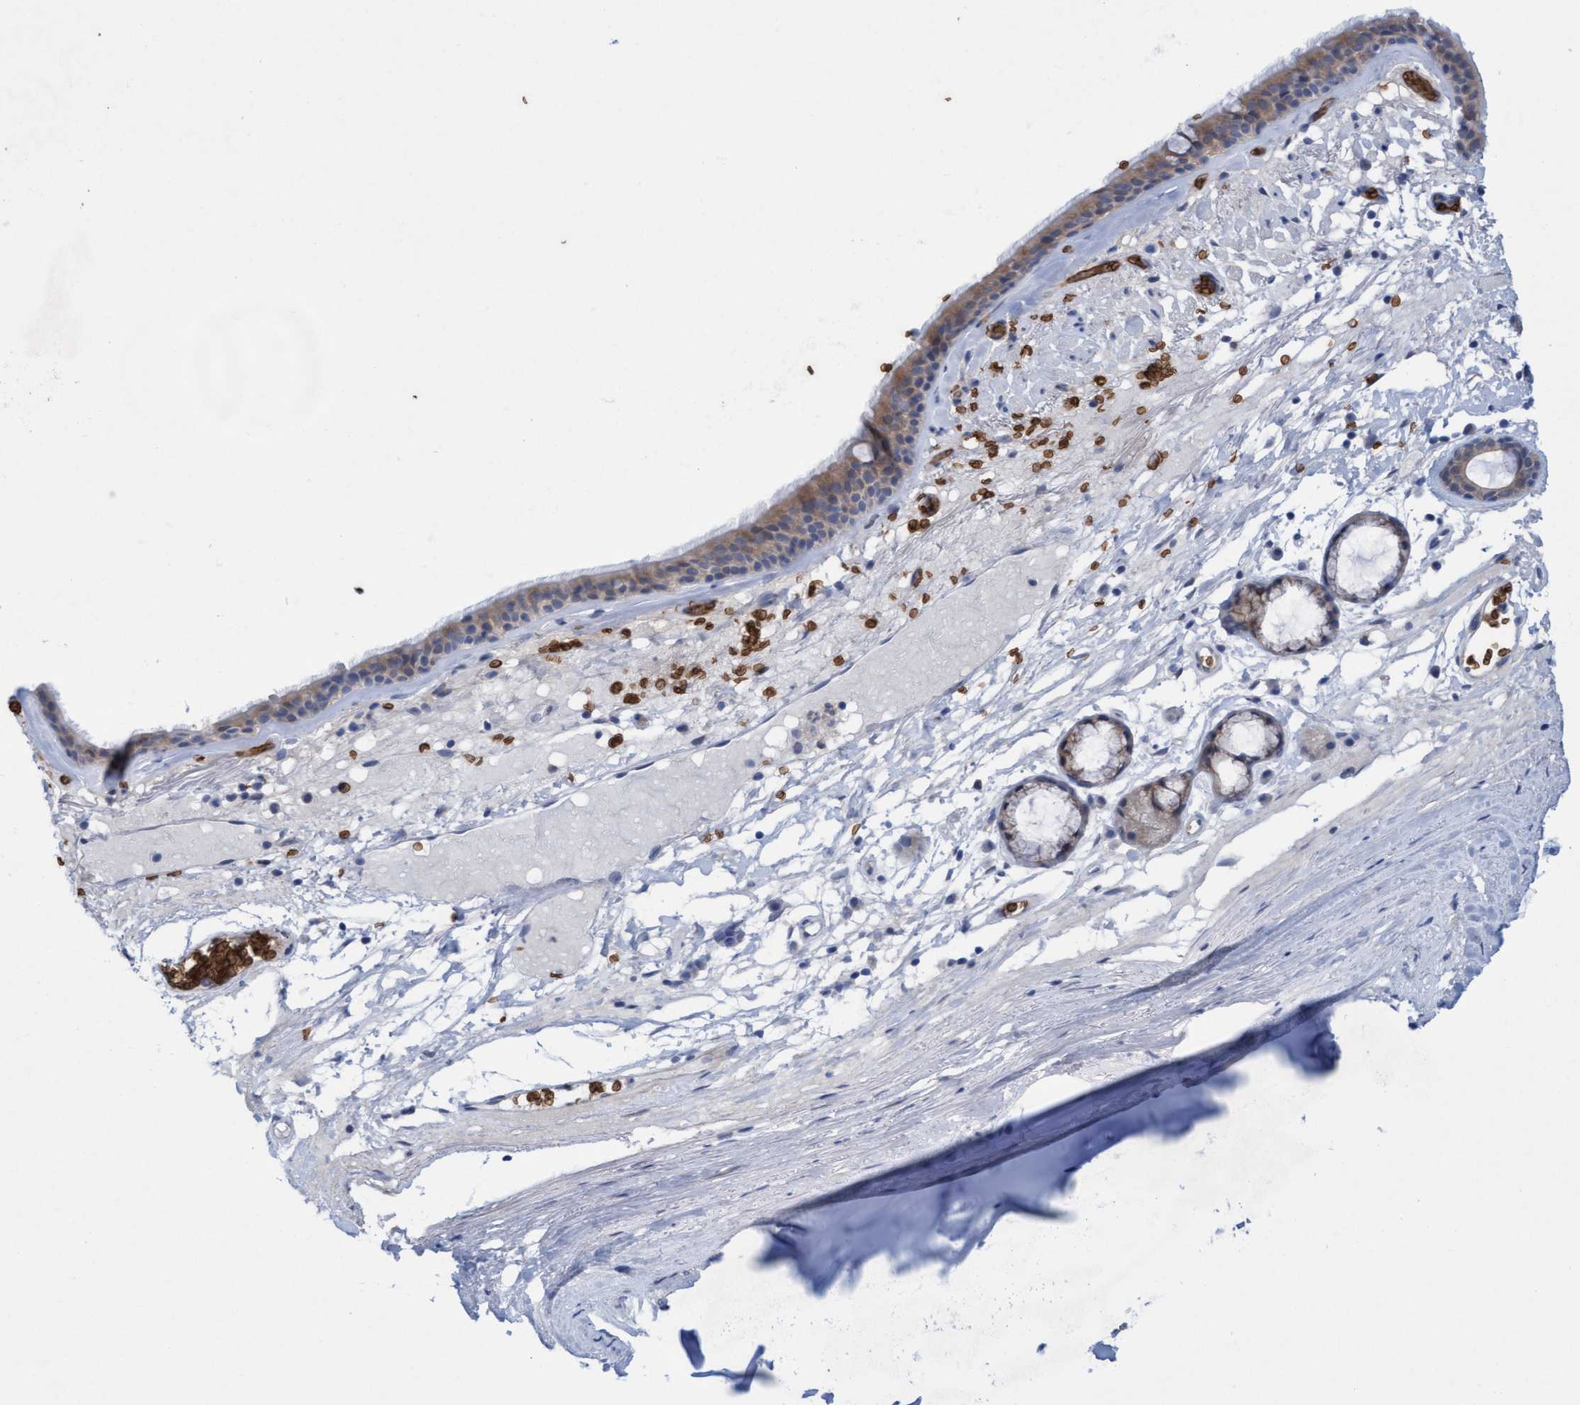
{"staining": {"intensity": "weak", "quantity": "25%-75%", "location": "cytoplasmic/membranous"}, "tissue": "bronchus", "cell_type": "Respiratory epithelial cells", "image_type": "normal", "snomed": [{"axis": "morphology", "description": "Normal tissue, NOS"}, {"axis": "topography", "description": "Cartilage tissue"}], "caption": "This micrograph demonstrates immunohistochemistry staining of unremarkable bronchus, with low weak cytoplasmic/membranous positivity in approximately 25%-75% of respiratory epithelial cells.", "gene": "SPEM2", "patient": {"sex": "female", "age": 63}}